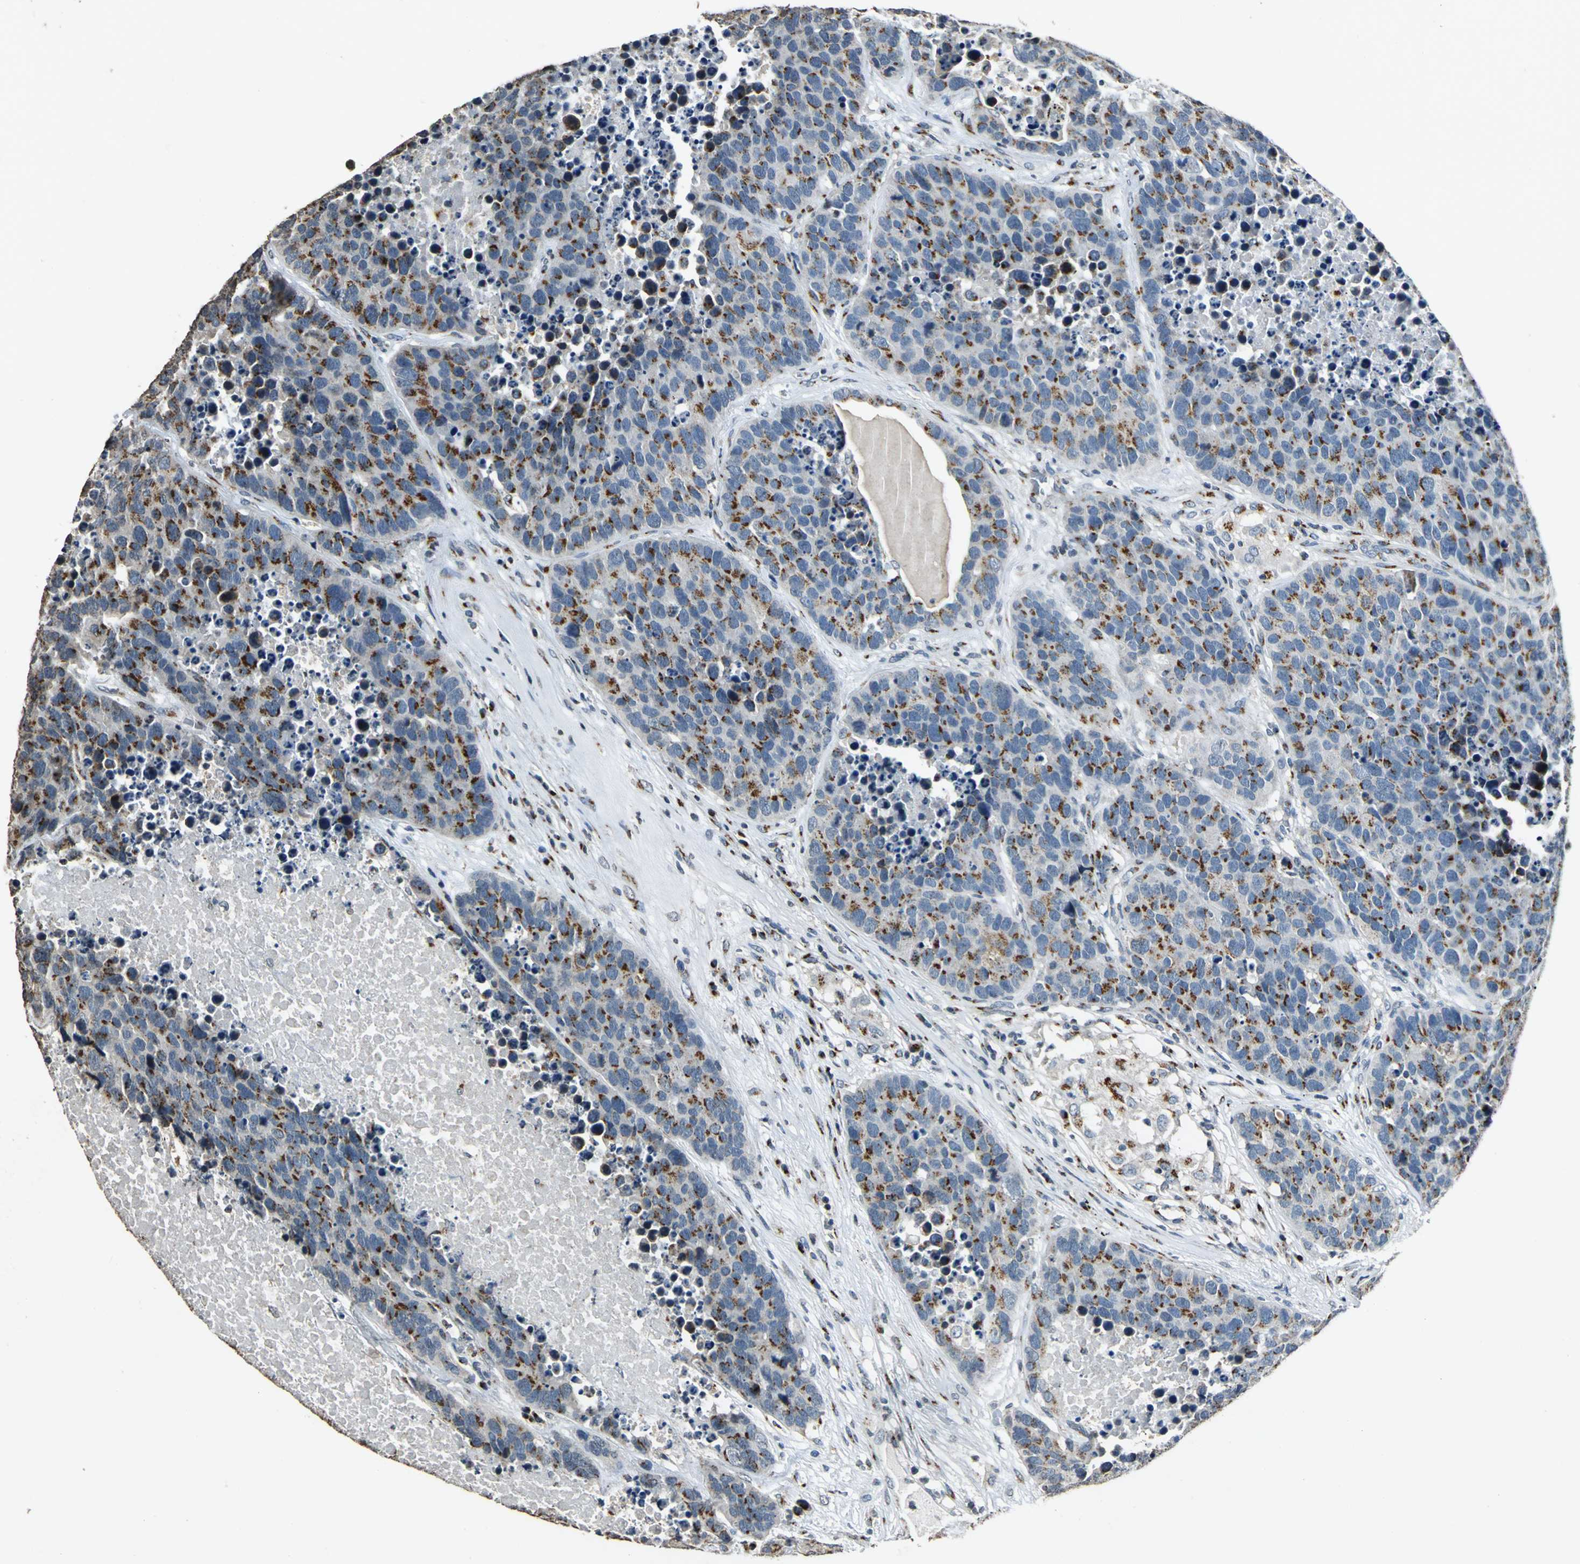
{"staining": {"intensity": "moderate", "quantity": "25%-75%", "location": "cytoplasmic/membranous"}, "tissue": "carcinoid", "cell_type": "Tumor cells", "image_type": "cancer", "snomed": [{"axis": "morphology", "description": "Carcinoid, malignant, NOS"}, {"axis": "topography", "description": "Lung"}], "caption": "IHC photomicrograph of carcinoid (malignant) stained for a protein (brown), which exhibits medium levels of moderate cytoplasmic/membranous staining in about 25%-75% of tumor cells.", "gene": "TMEM115", "patient": {"sex": "male", "age": 60}}